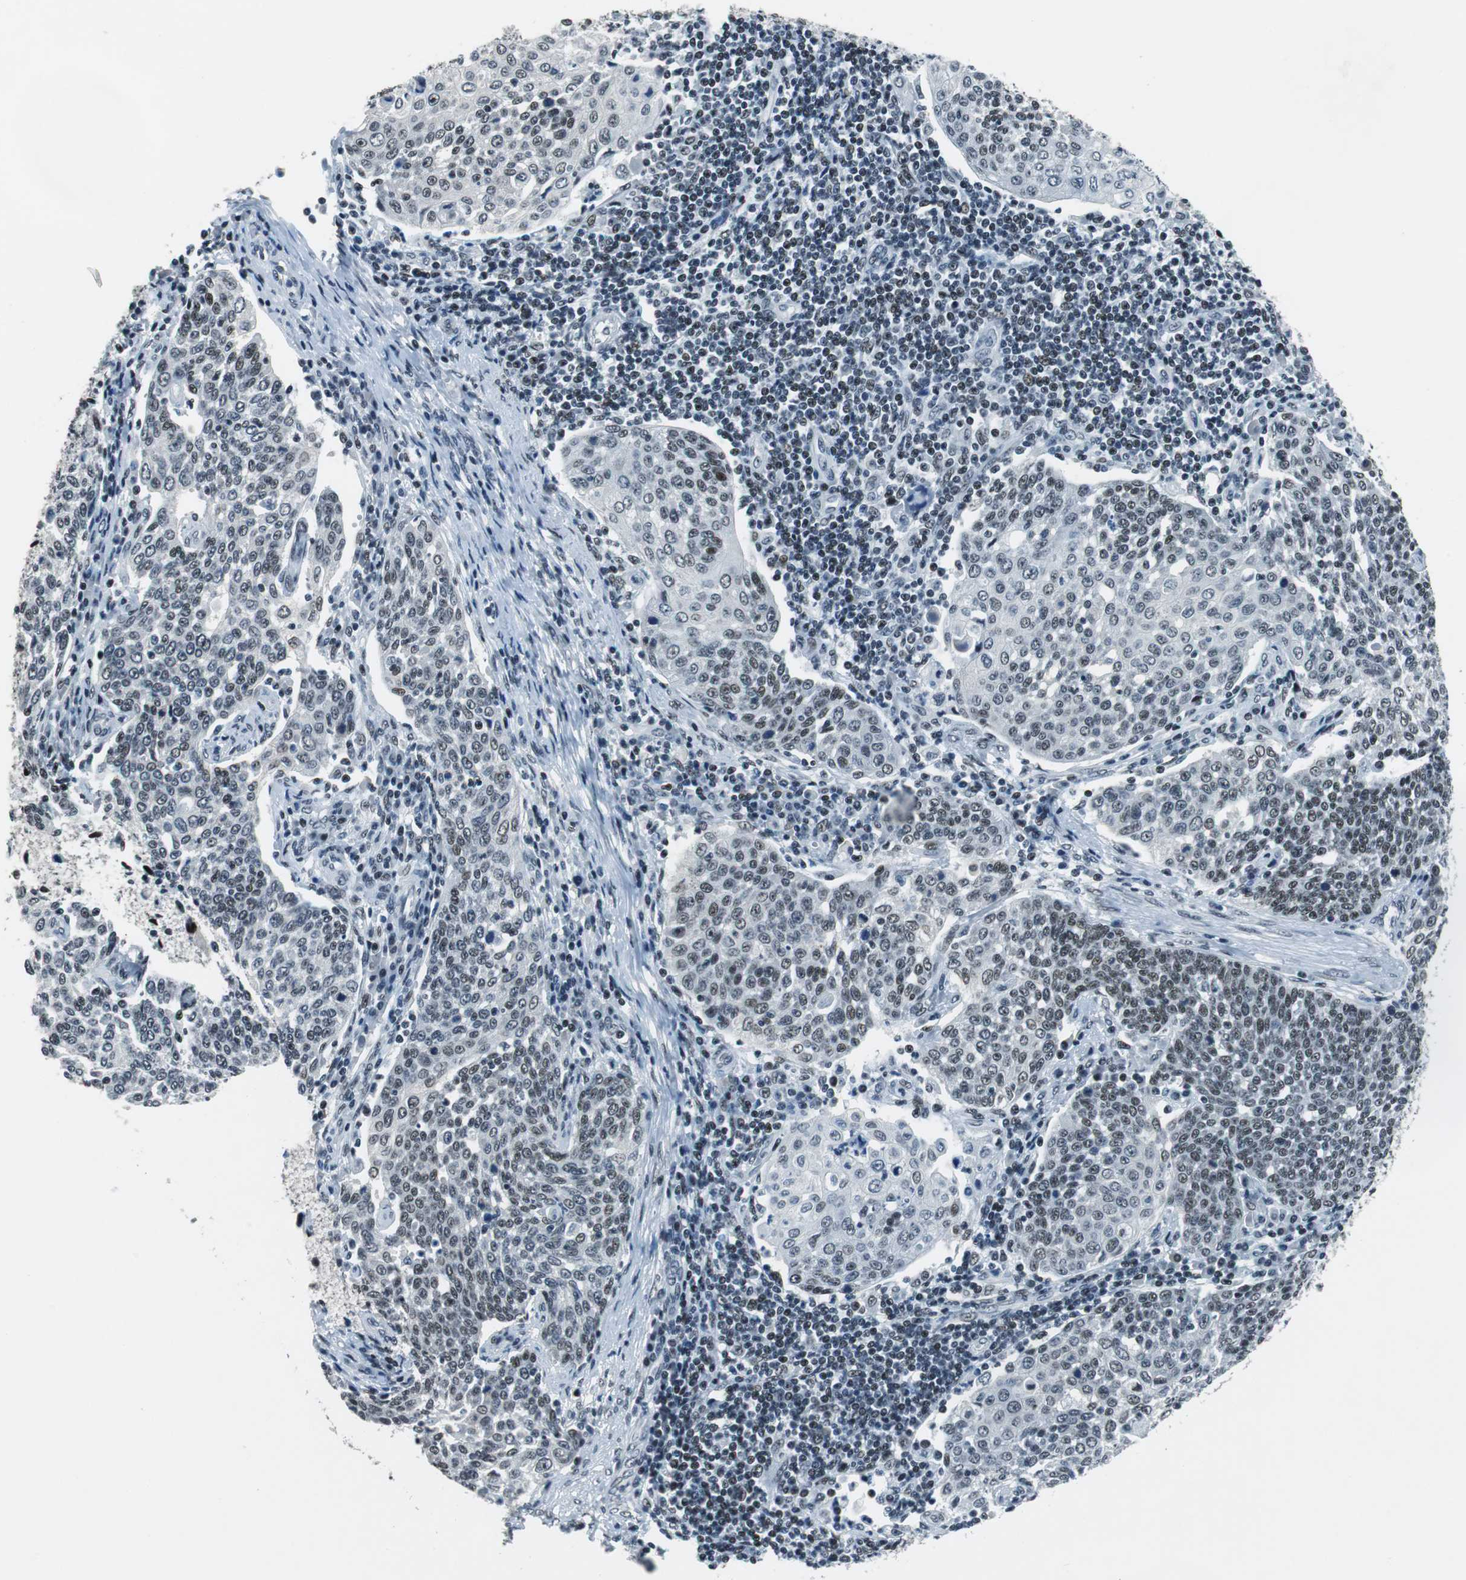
{"staining": {"intensity": "negative", "quantity": "none", "location": "none"}, "tissue": "cervical cancer", "cell_type": "Tumor cells", "image_type": "cancer", "snomed": [{"axis": "morphology", "description": "Squamous cell carcinoma, NOS"}, {"axis": "topography", "description": "Cervix"}], "caption": "This is a micrograph of IHC staining of cervical cancer (squamous cell carcinoma), which shows no expression in tumor cells.", "gene": "HDAC3", "patient": {"sex": "female", "age": 34}}